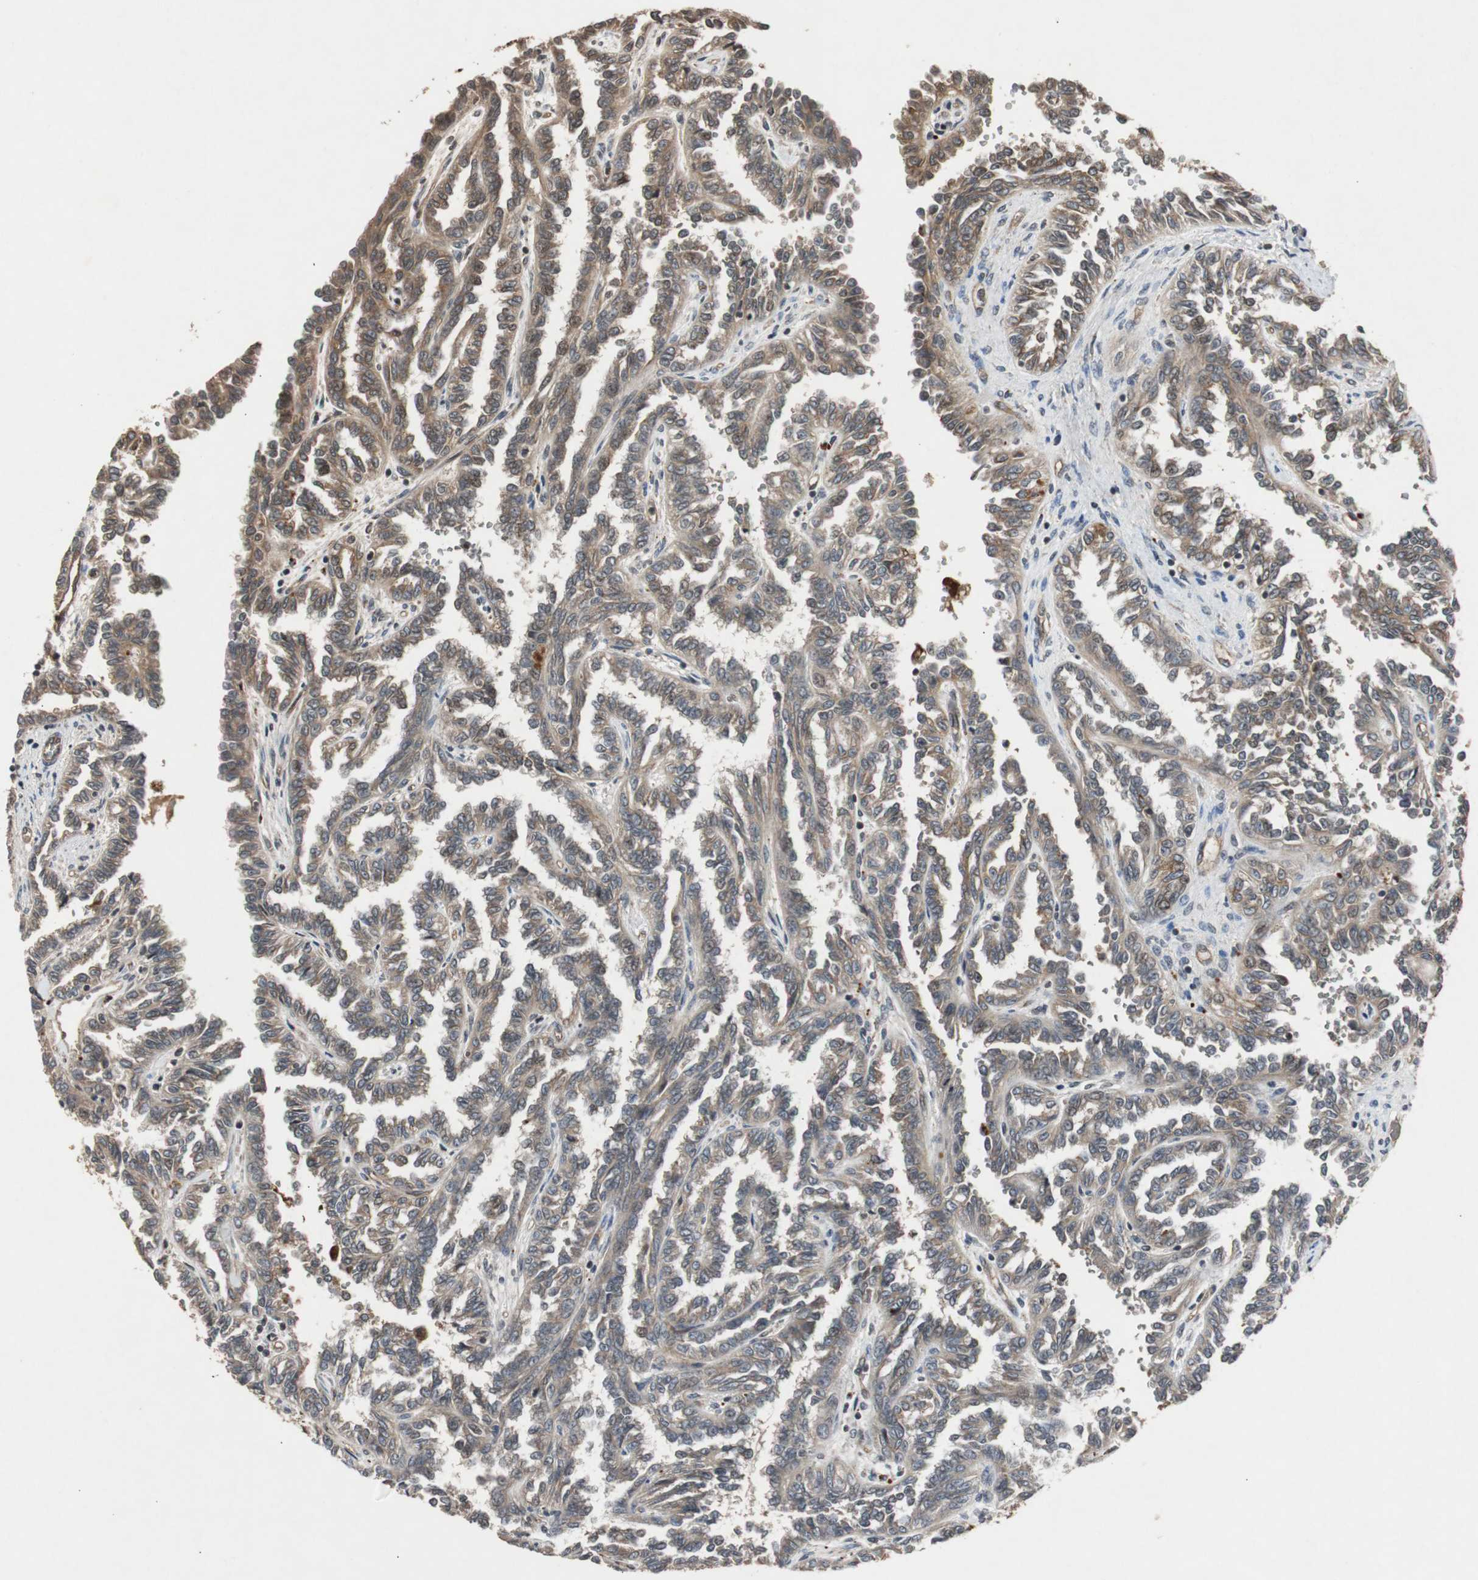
{"staining": {"intensity": "weak", "quantity": "<25%", "location": "cytoplasmic/membranous"}, "tissue": "renal cancer", "cell_type": "Tumor cells", "image_type": "cancer", "snomed": [{"axis": "morphology", "description": "Inflammation, NOS"}, {"axis": "morphology", "description": "Adenocarcinoma, NOS"}, {"axis": "topography", "description": "Kidney"}], "caption": "Immunohistochemistry of human renal adenocarcinoma demonstrates no positivity in tumor cells.", "gene": "SLIT2", "patient": {"sex": "male", "age": 68}}